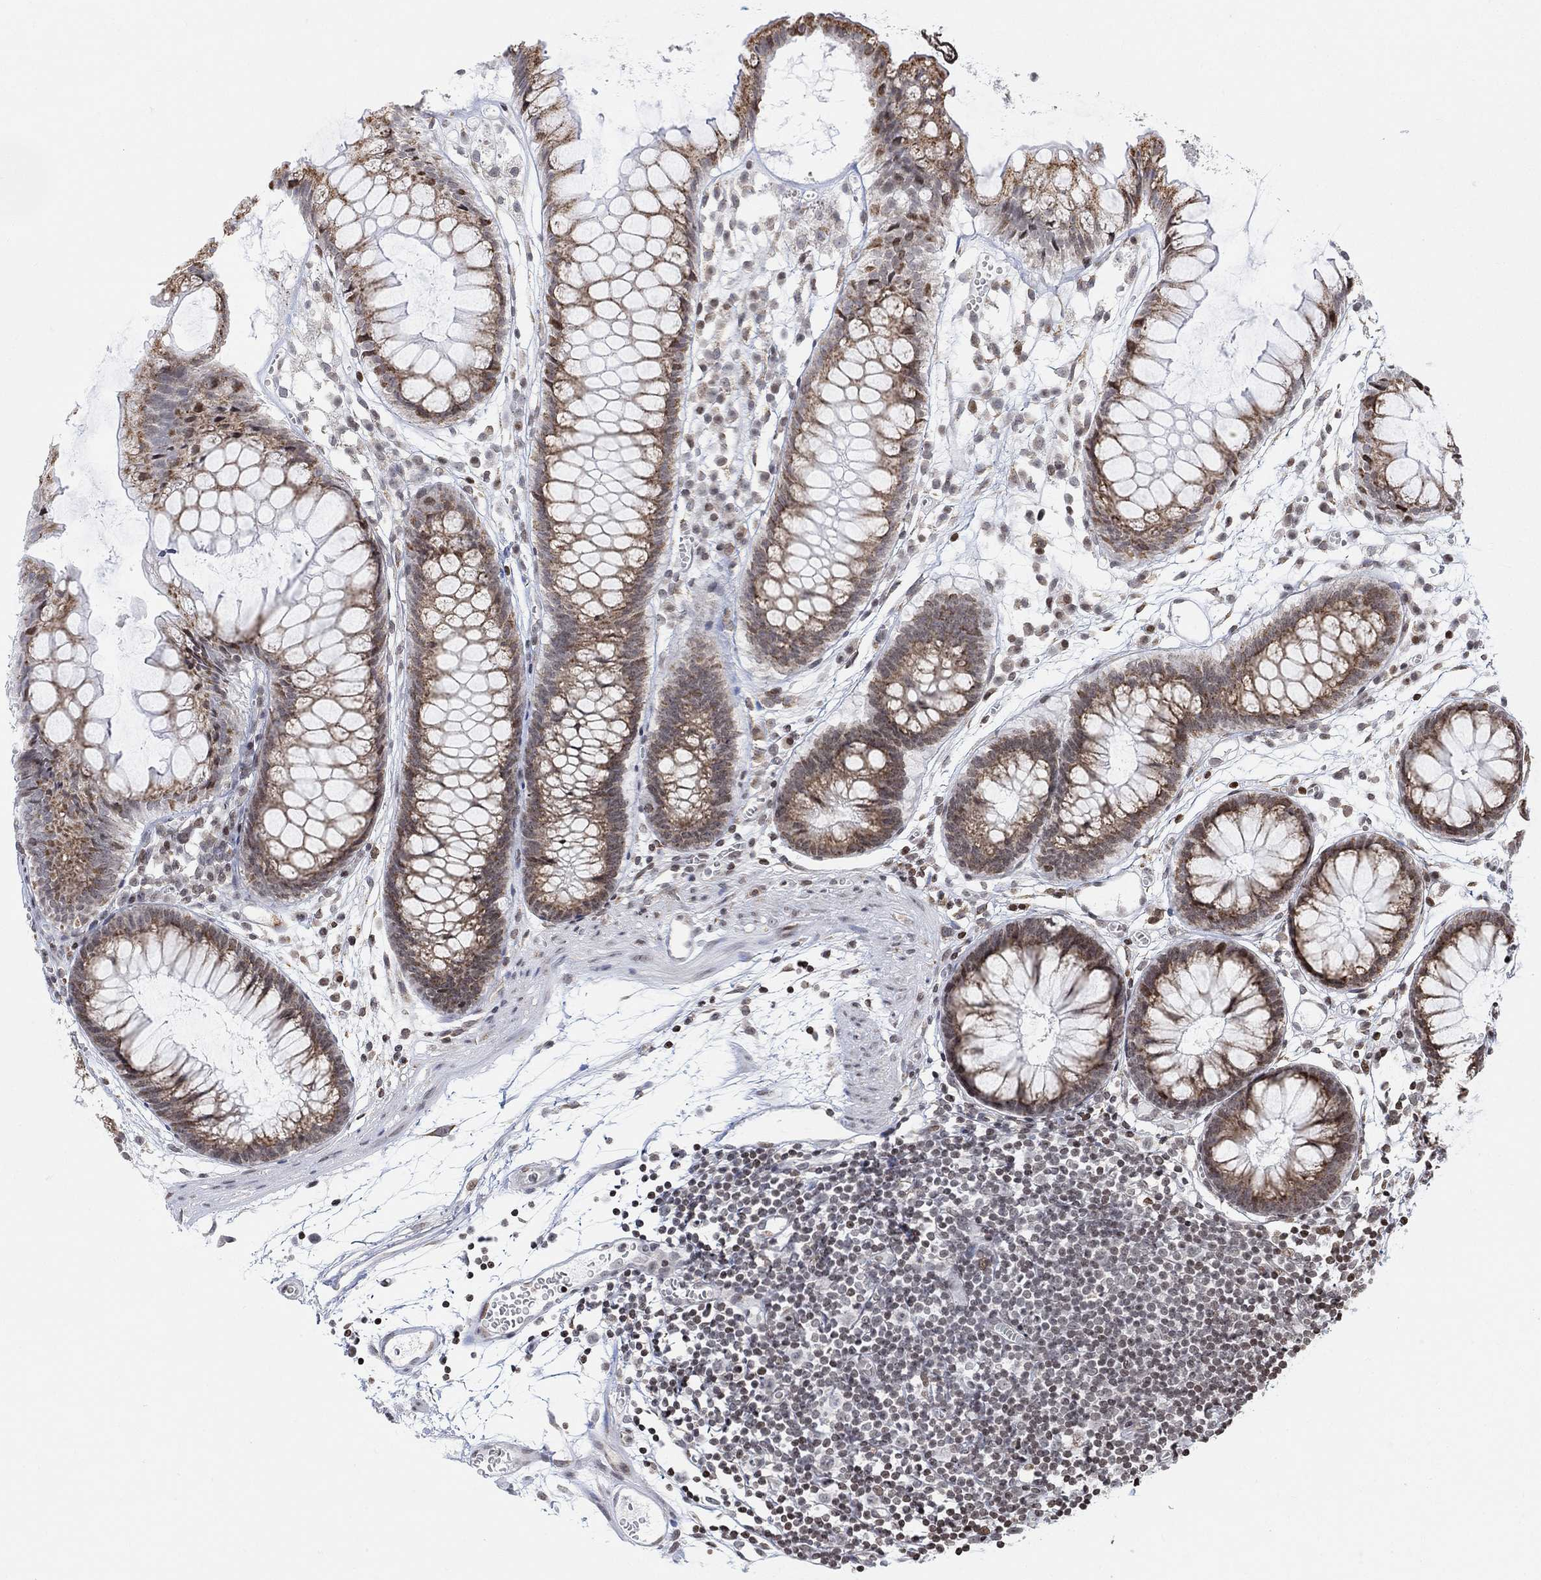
{"staining": {"intensity": "weak", "quantity": "25%-75%", "location": "nuclear"}, "tissue": "colon", "cell_type": "Endothelial cells", "image_type": "normal", "snomed": [{"axis": "morphology", "description": "Normal tissue, NOS"}, {"axis": "morphology", "description": "Adenocarcinoma, NOS"}, {"axis": "topography", "description": "Colon"}], "caption": "This photomicrograph displays normal colon stained with immunohistochemistry (IHC) to label a protein in brown. The nuclear of endothelial cells show weak positivity for the protein. Nuclei are counter-stained blue.", "gene": "ABHD14A", "patient": {"sex": "male", "age": 65}}